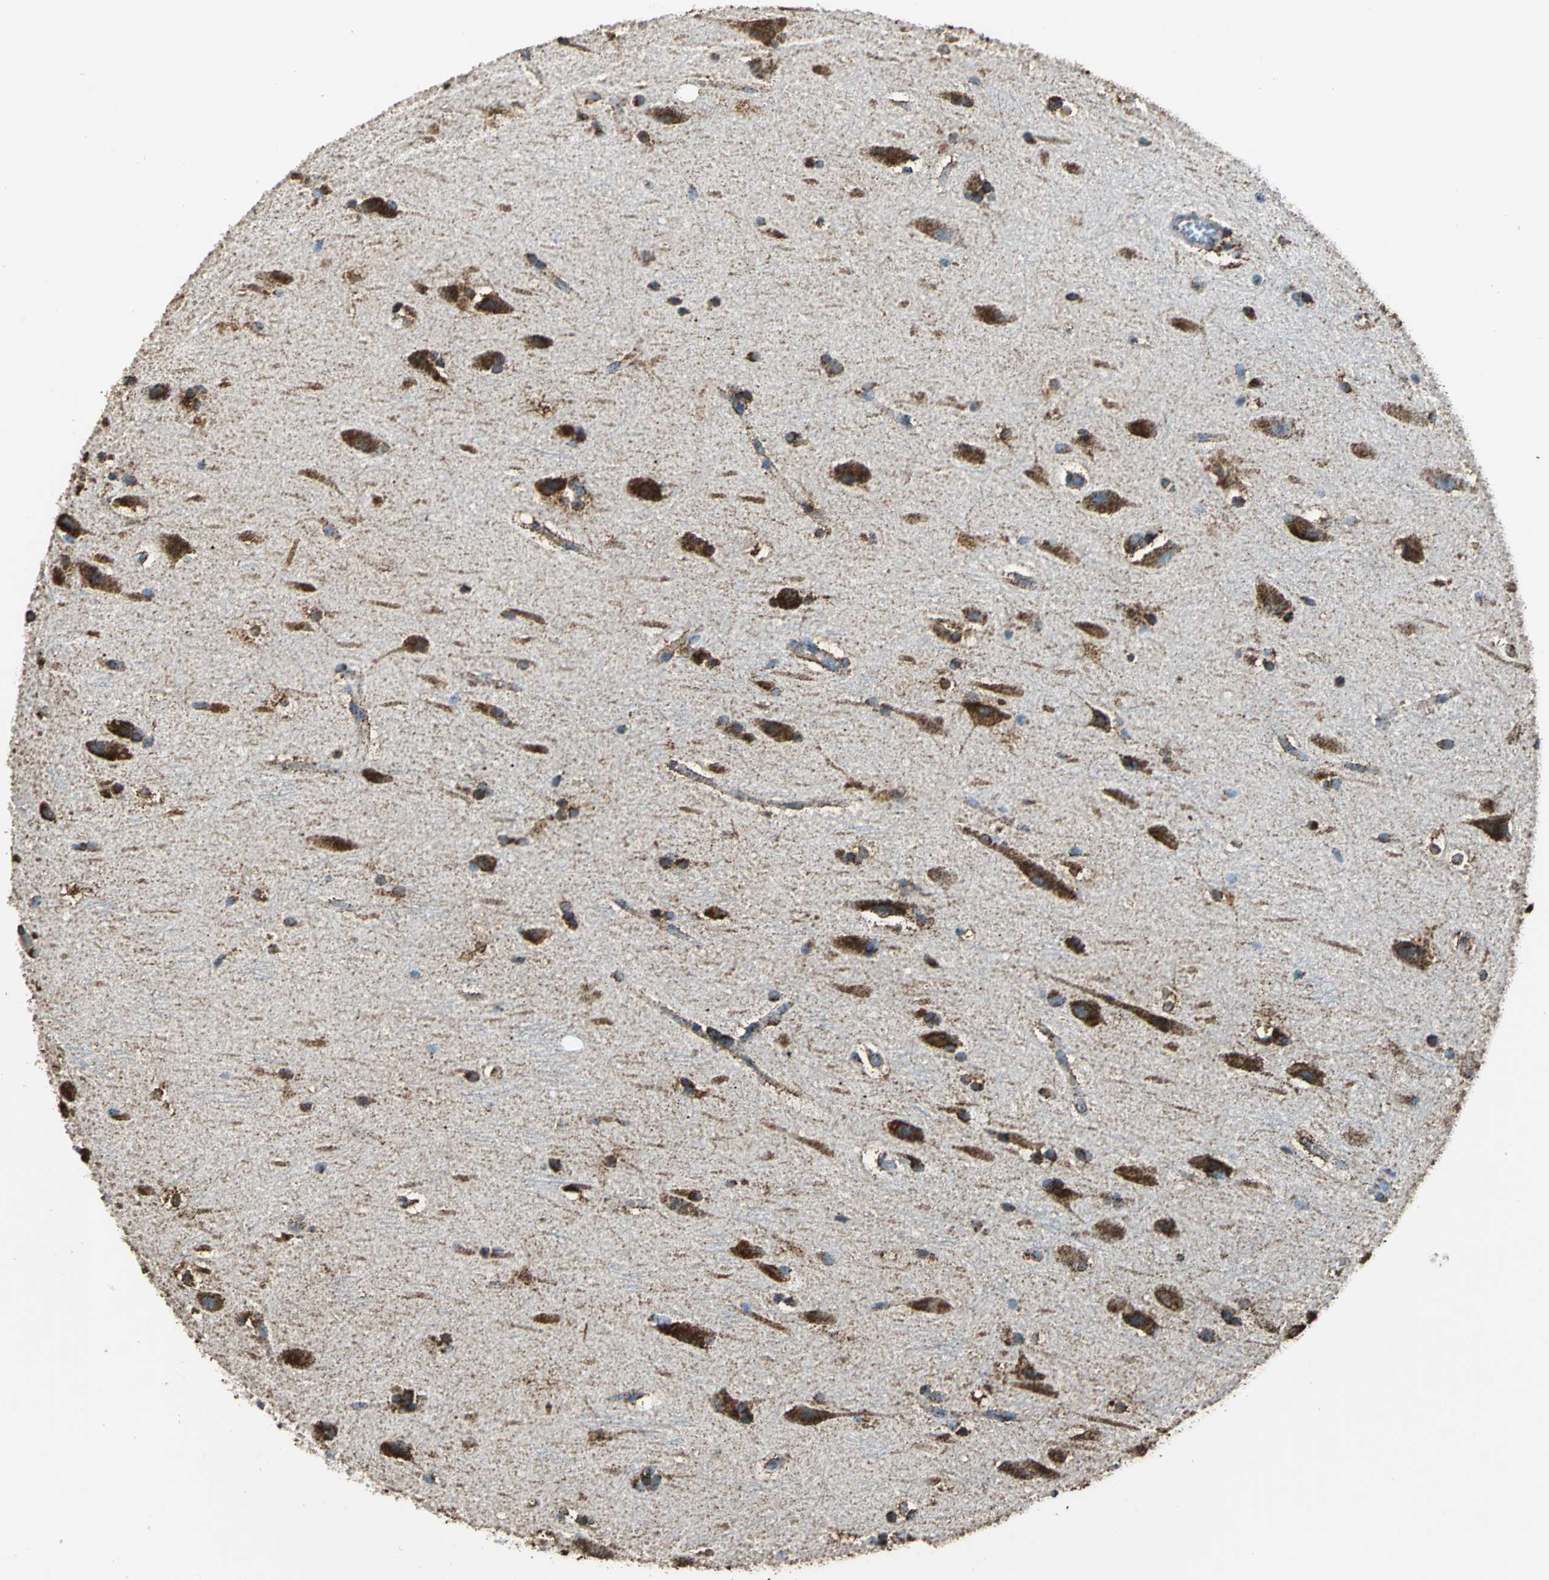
{"staining": {"intensity": "strong", "quantity": ">75%", "location": "cytoplasmic/membranous"}, "tissue": "hippocampus", "cell_type": "Glial cells", "image_type": "normal", "snomed": [{"axis": "morphology", "description": "Normal tissue, NOS"}, {"axis": "topography", "description": "Hippocampus"}], "caption": "Glial cells exhibit high levels of strong cytoplasmic/membranous expression in about >75% of cells in normal human hippocampus.", "gene": "ECH1", "patient": {"sex": "female", "age": 19}}